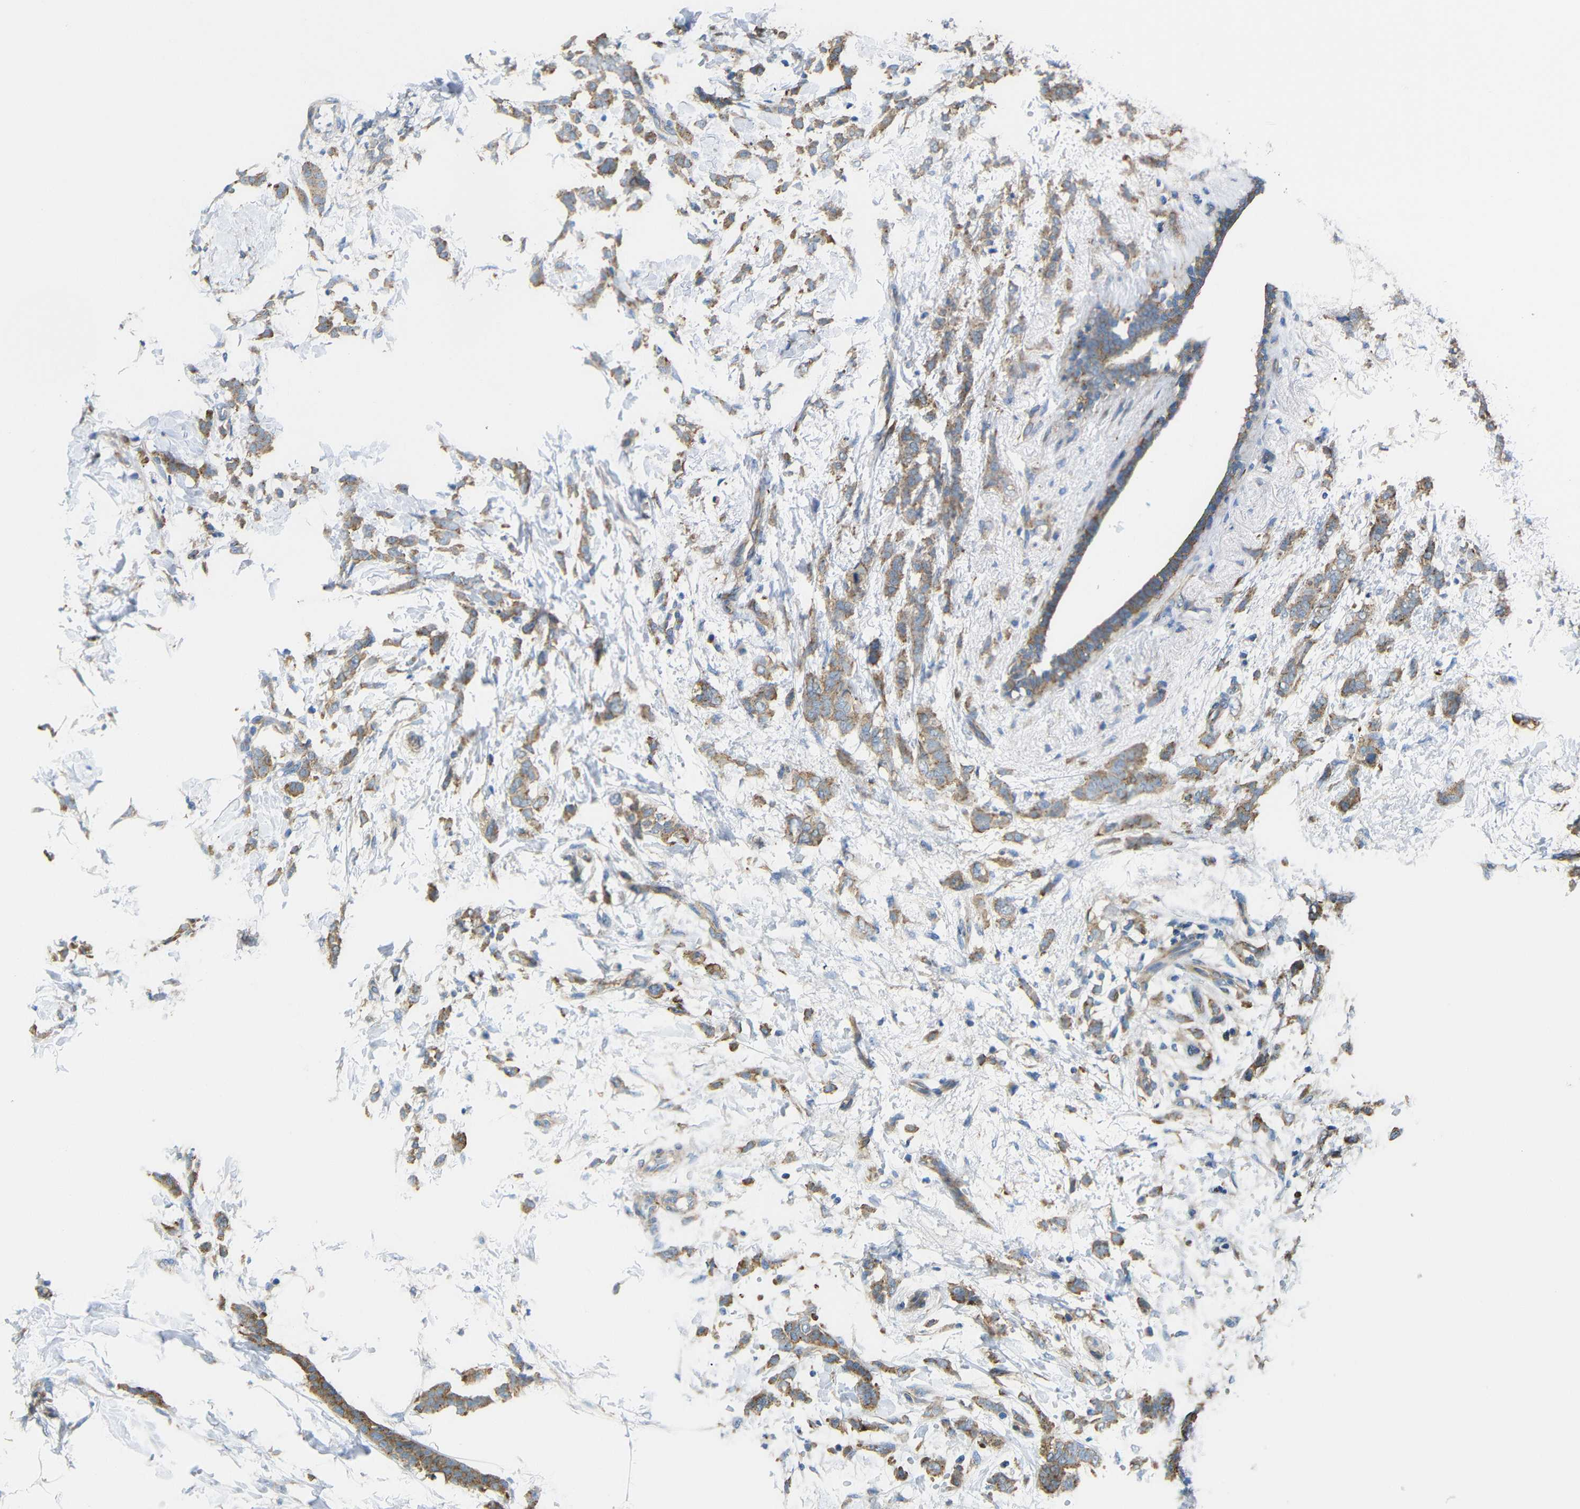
{"staining": {"intensity": "moderate", "quantity": ">75%", "location": "cytoplasmic/membranous"}, "tissue": "breast cancer", "cell_type": "Tumor cells", "image_type": "cancer", "snomed": [{"axis": "morphology", "description": "Lobular carcinoma, in situ"}, {"axis": "morphology", "description": "Lobular carcinoma"}, {"axis": "topography", "description": "Breast"}], "caption": "About >75% of tumor cells in breast lobular carcinoma in situ demonstrate moderate cytoplasmic/membranous protein staining as visualized by brown immunohistochemical staining.", "gene": "SYPL1", "patient": {"sex": "female", "age": 41}}